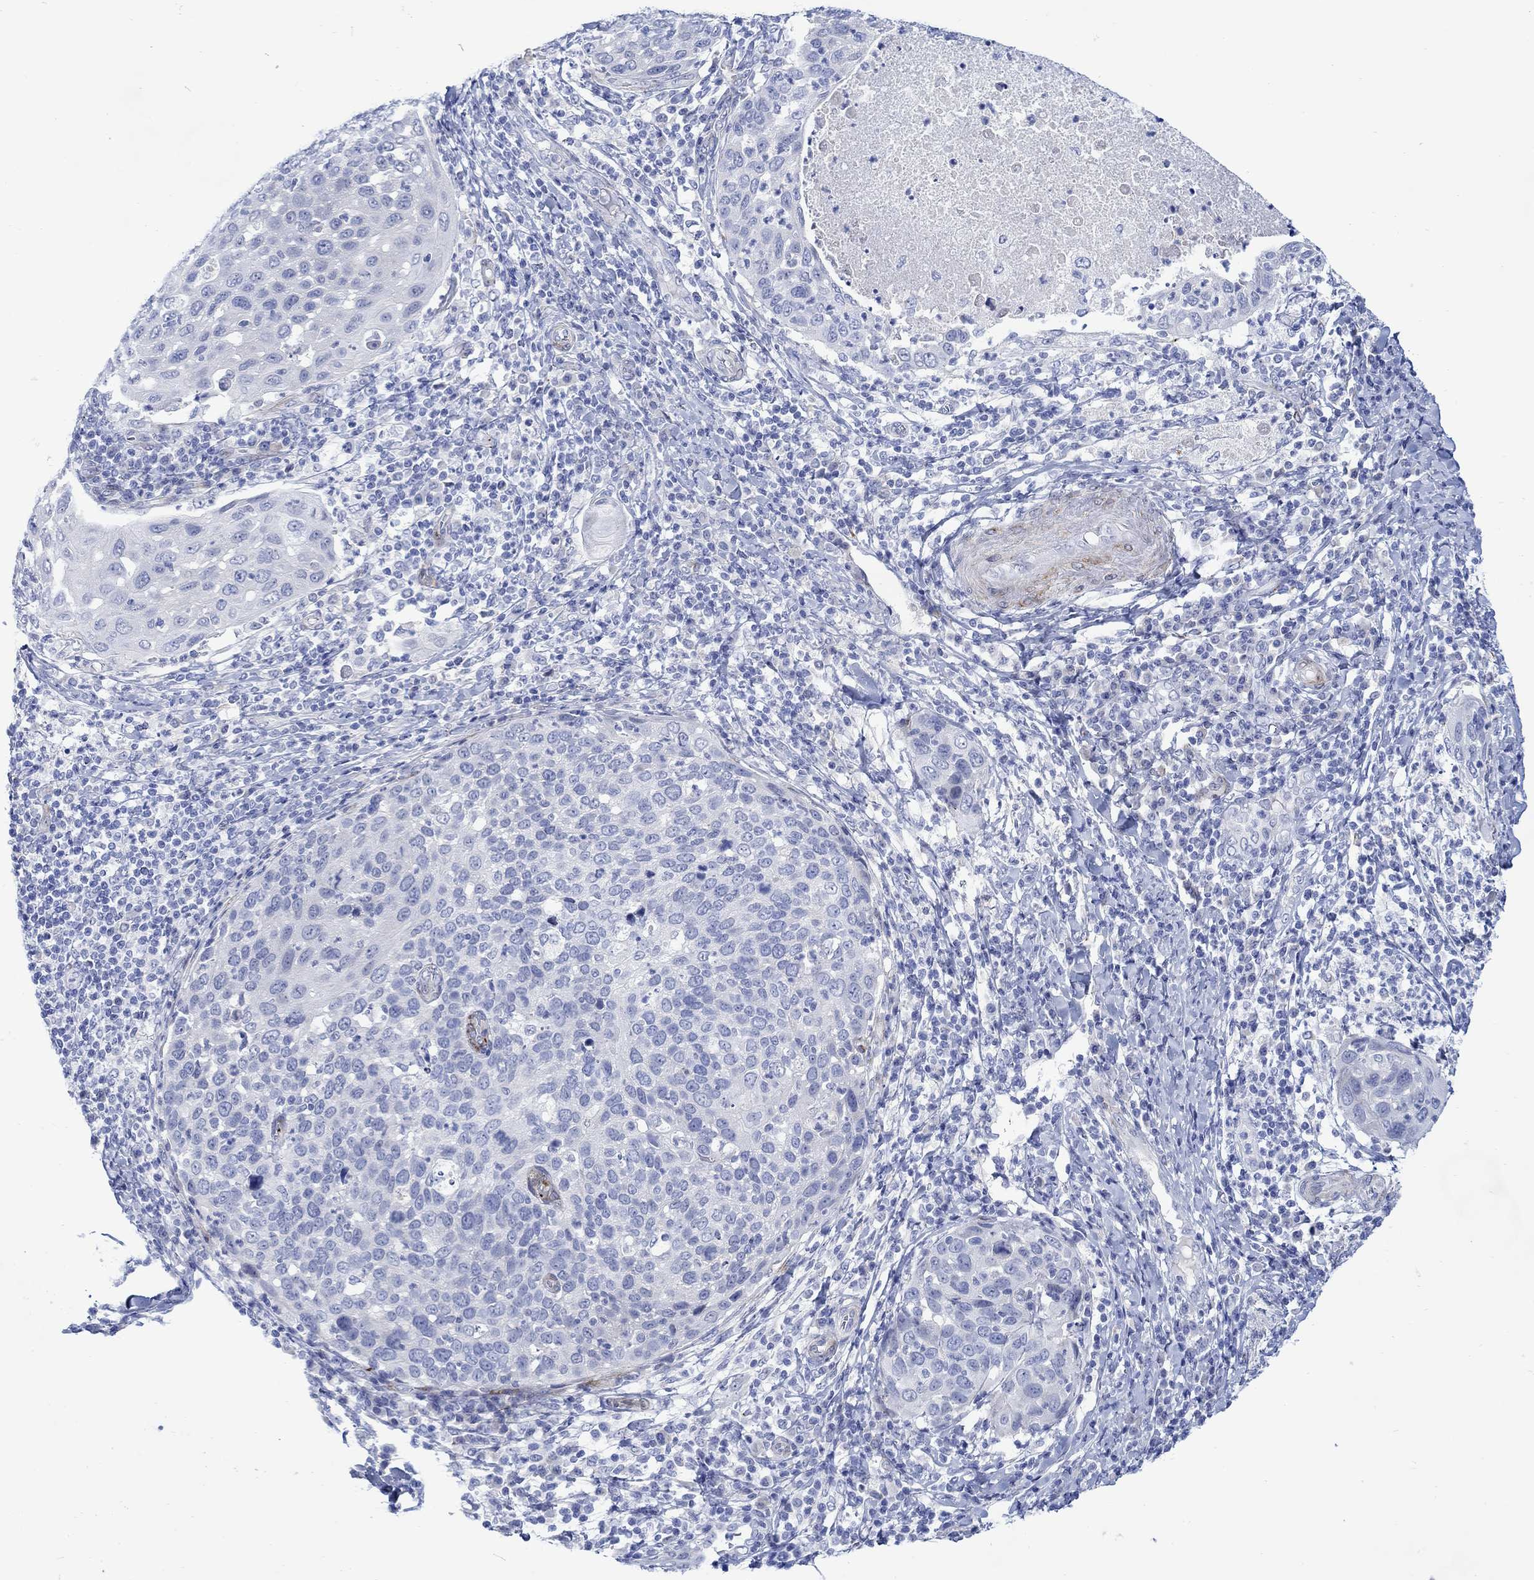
{"staining": {"intensity": "negative", "quantity": "none", "location": "none"}, "tissue": "cervical cancer", "cell_type": "Tumor cells", "image_type": "cancer", "snomed": [{"axis": "morphology", "description": "Squamous cell carcinoma, NOS"}, {"axis": "topography", "description": "Cervix"}], "caption": "Immunohistochemistry (IHC) micrograph of neoplastic tissue: cervical cancer stained with DAB (3,3'-diaminobenzidine) displays no significant protein positivity in tumor cells.", "gene": "KSR2", "patient": {"sex": "female", "age": 54}}